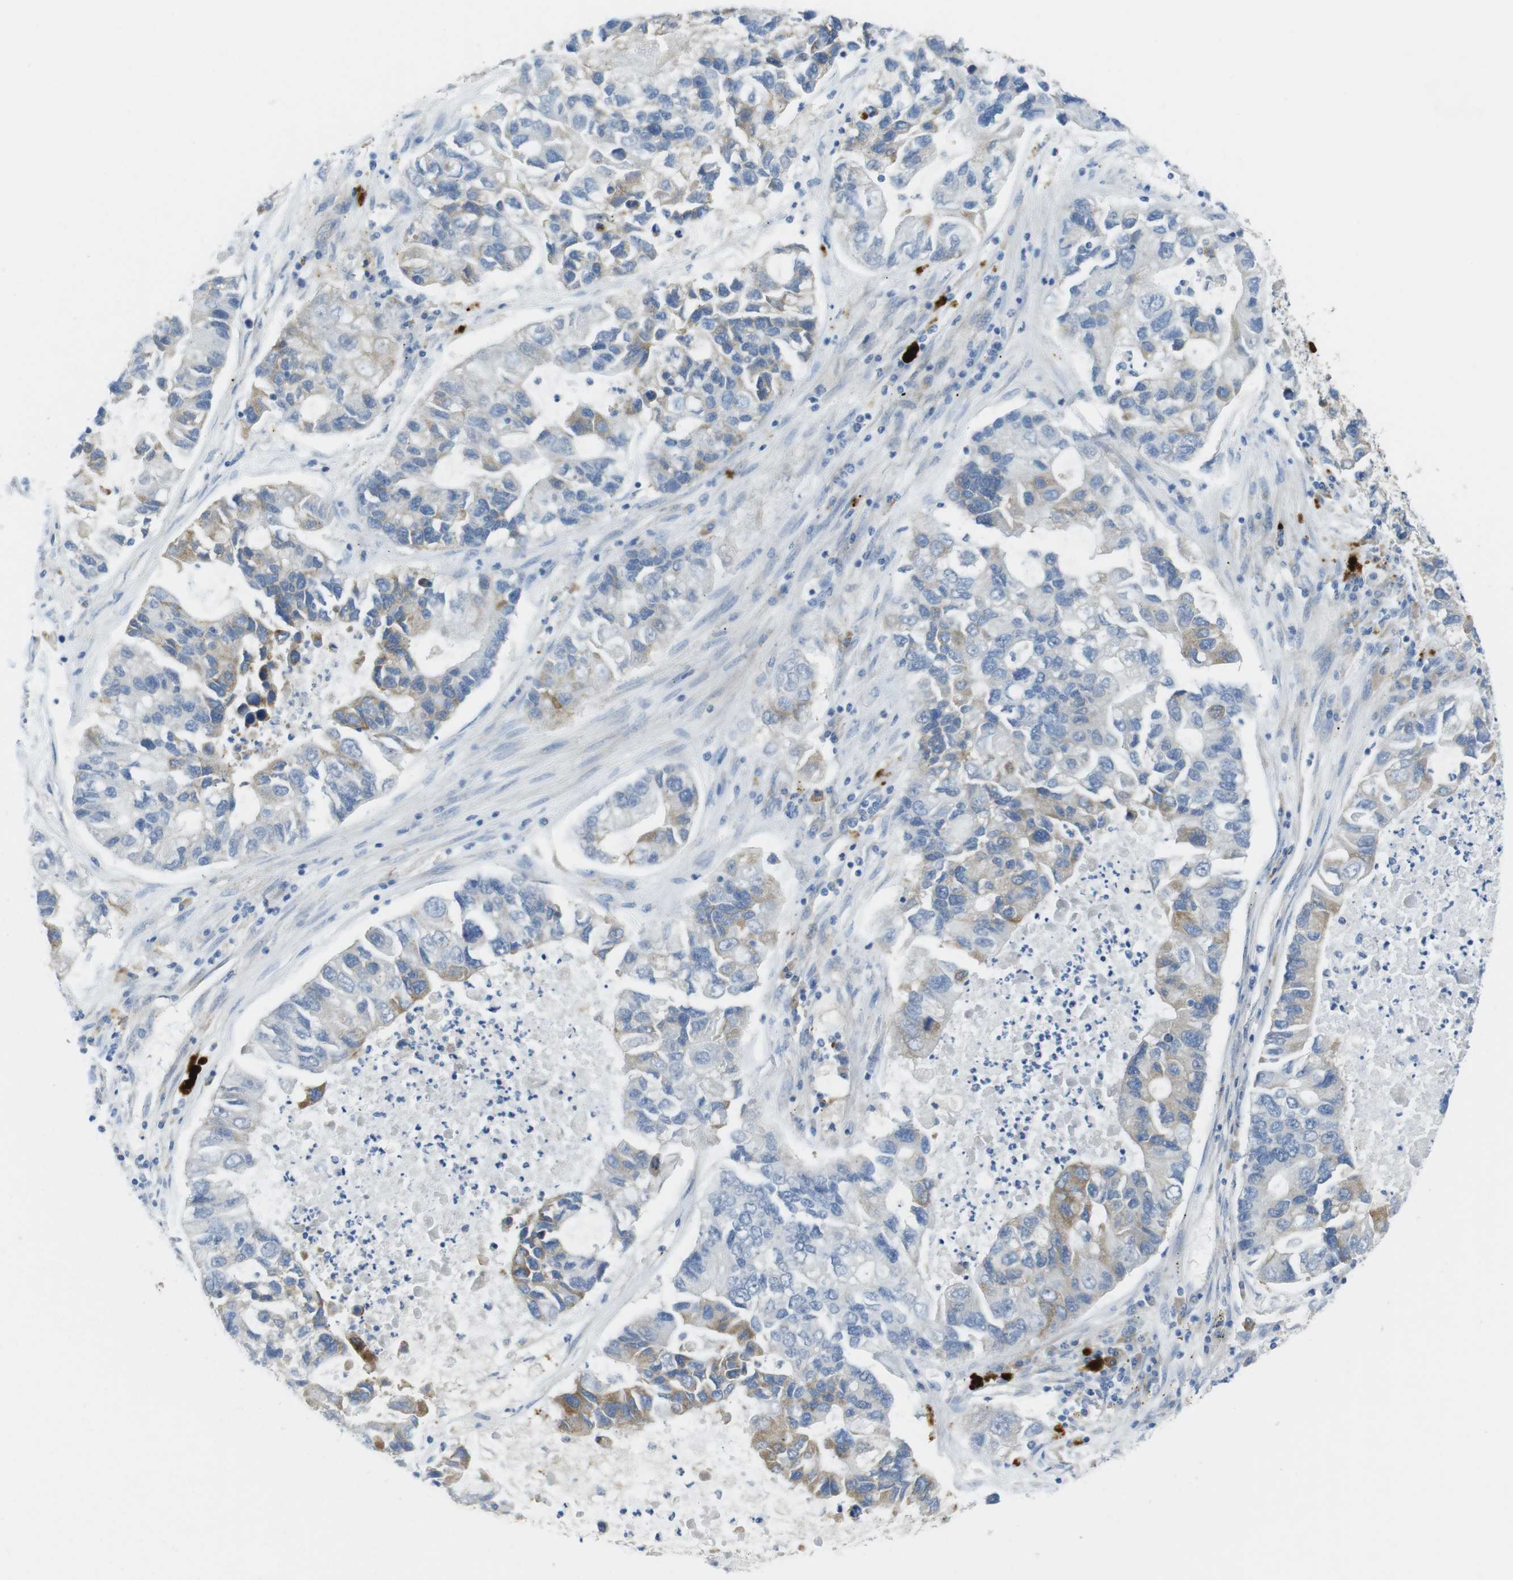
{"staining": {"intensity": "moderate", "quantity": "<25%", "location": "cytoplasmic/membranous"}, "tissue": "lung cancer", "cell_type": "Tumor cells", "image_type": "cancer", "snomed": [{"axis": "morphology", "description": "Adenocarcinoma, NOS"}, {"axis": "topography", "description": "Lung"}], "caption": "Human lung adenocarcinoma stained for a protein (brown) shows moderate cytoplasmic/membranous positive staining in about <25% of tumor cells.", "gene": "TMEM234", "patient": {"sex": "female", "age": 51}}